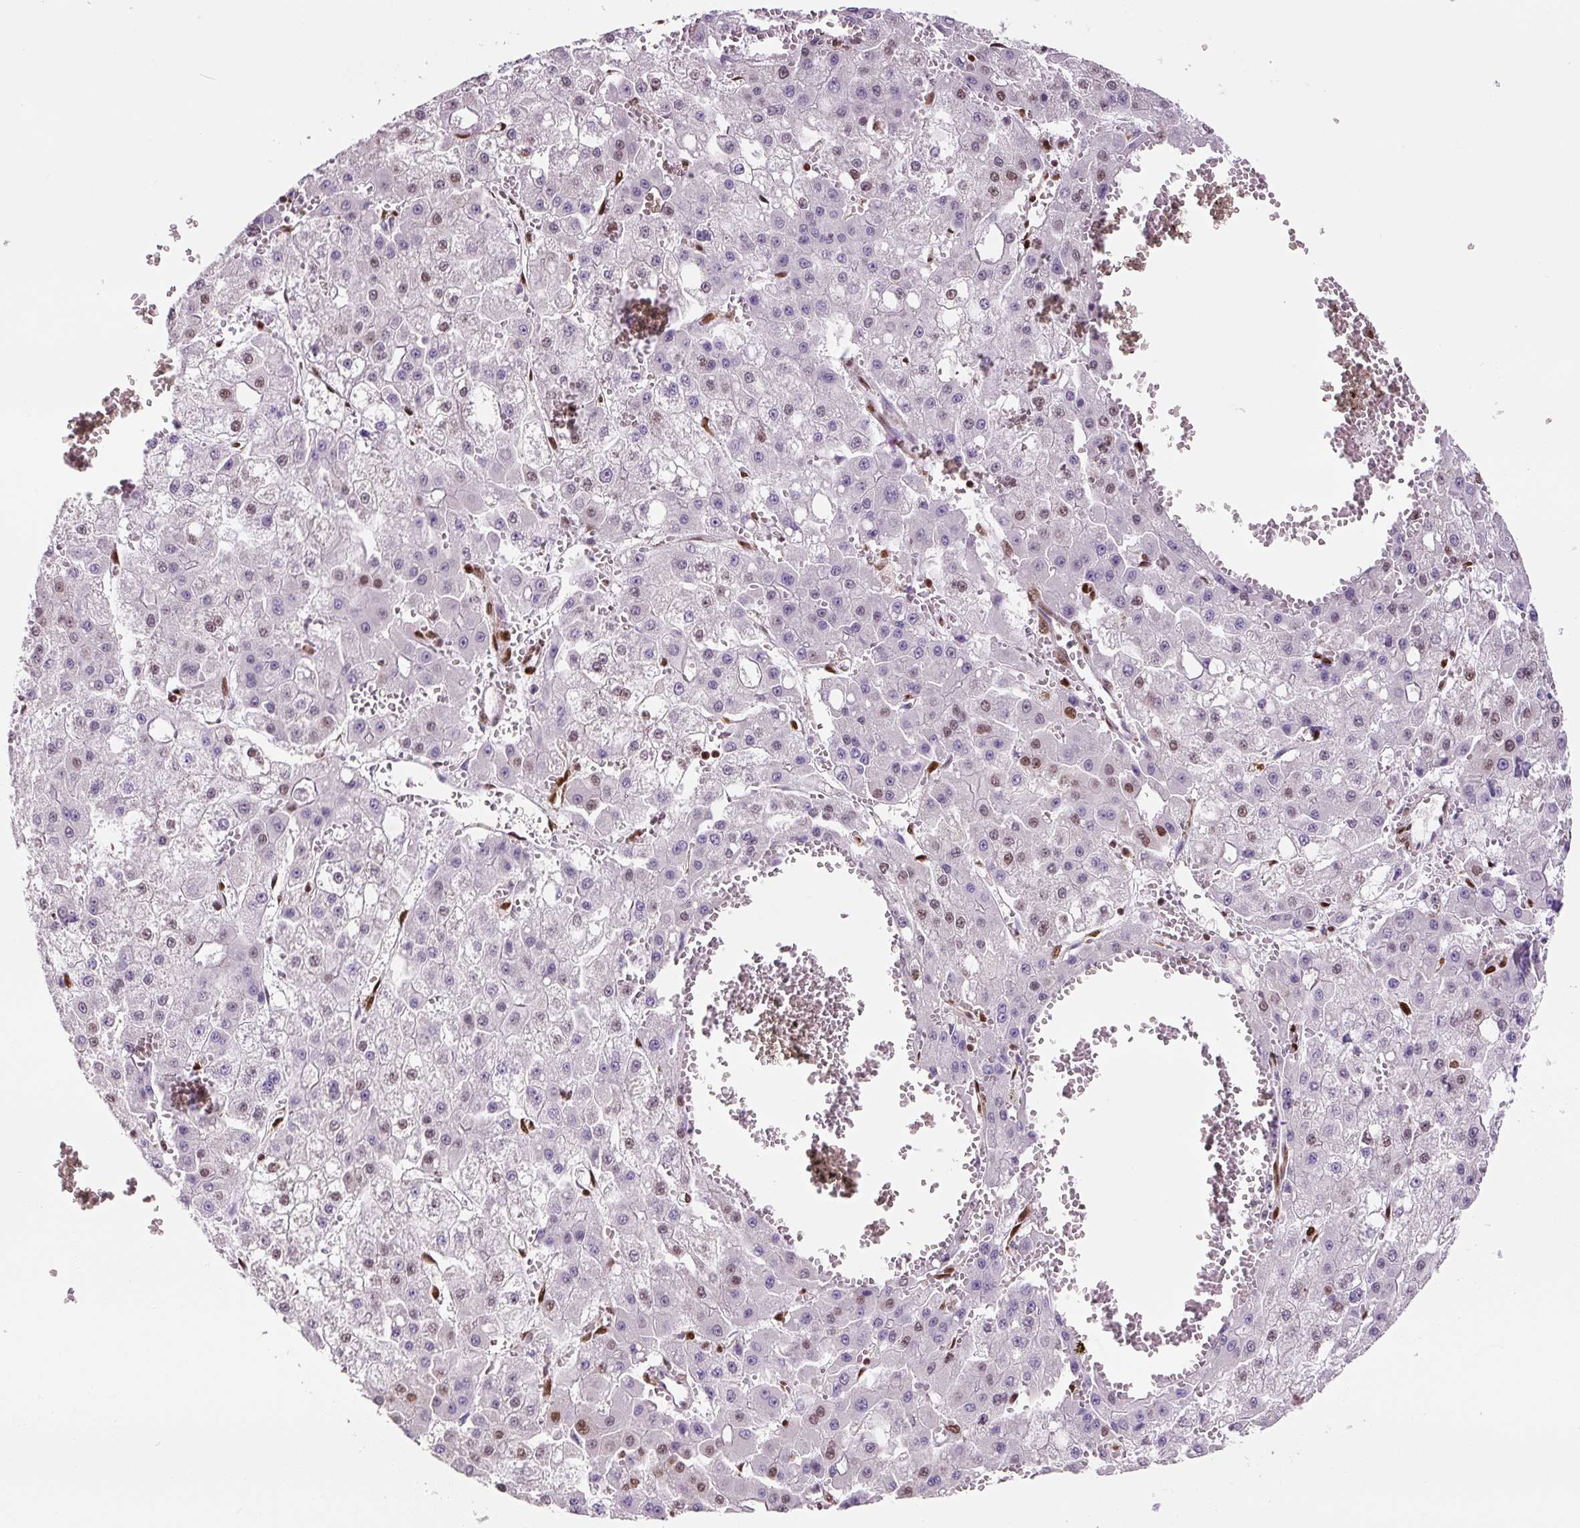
{"staining": {"intensity": "negative", "quantity": "none", "location": "none"}, "tissue": "liver cancer", "cell_type": "Tumor cells", "image_type": "cancer", "snomed": [{"axis": "morphology", "description": "Carcinoma, Hepatocellular, NOS"}, {"axis": "topography", "description": "Liver"}], "caption": "IHC micrograph of human hepatocellular carcinoma (liver) stained for a protein (brown), which reveals no staining in tumor cells. Brightfield microscopy of immunohistochemistry stained with DAB (3,3'-diaminobenzidine) (brown) and hematoxylin (blue), captured at high magnification.", "gene": "FUS", "patient": {"sex": "male", "age": 47}}